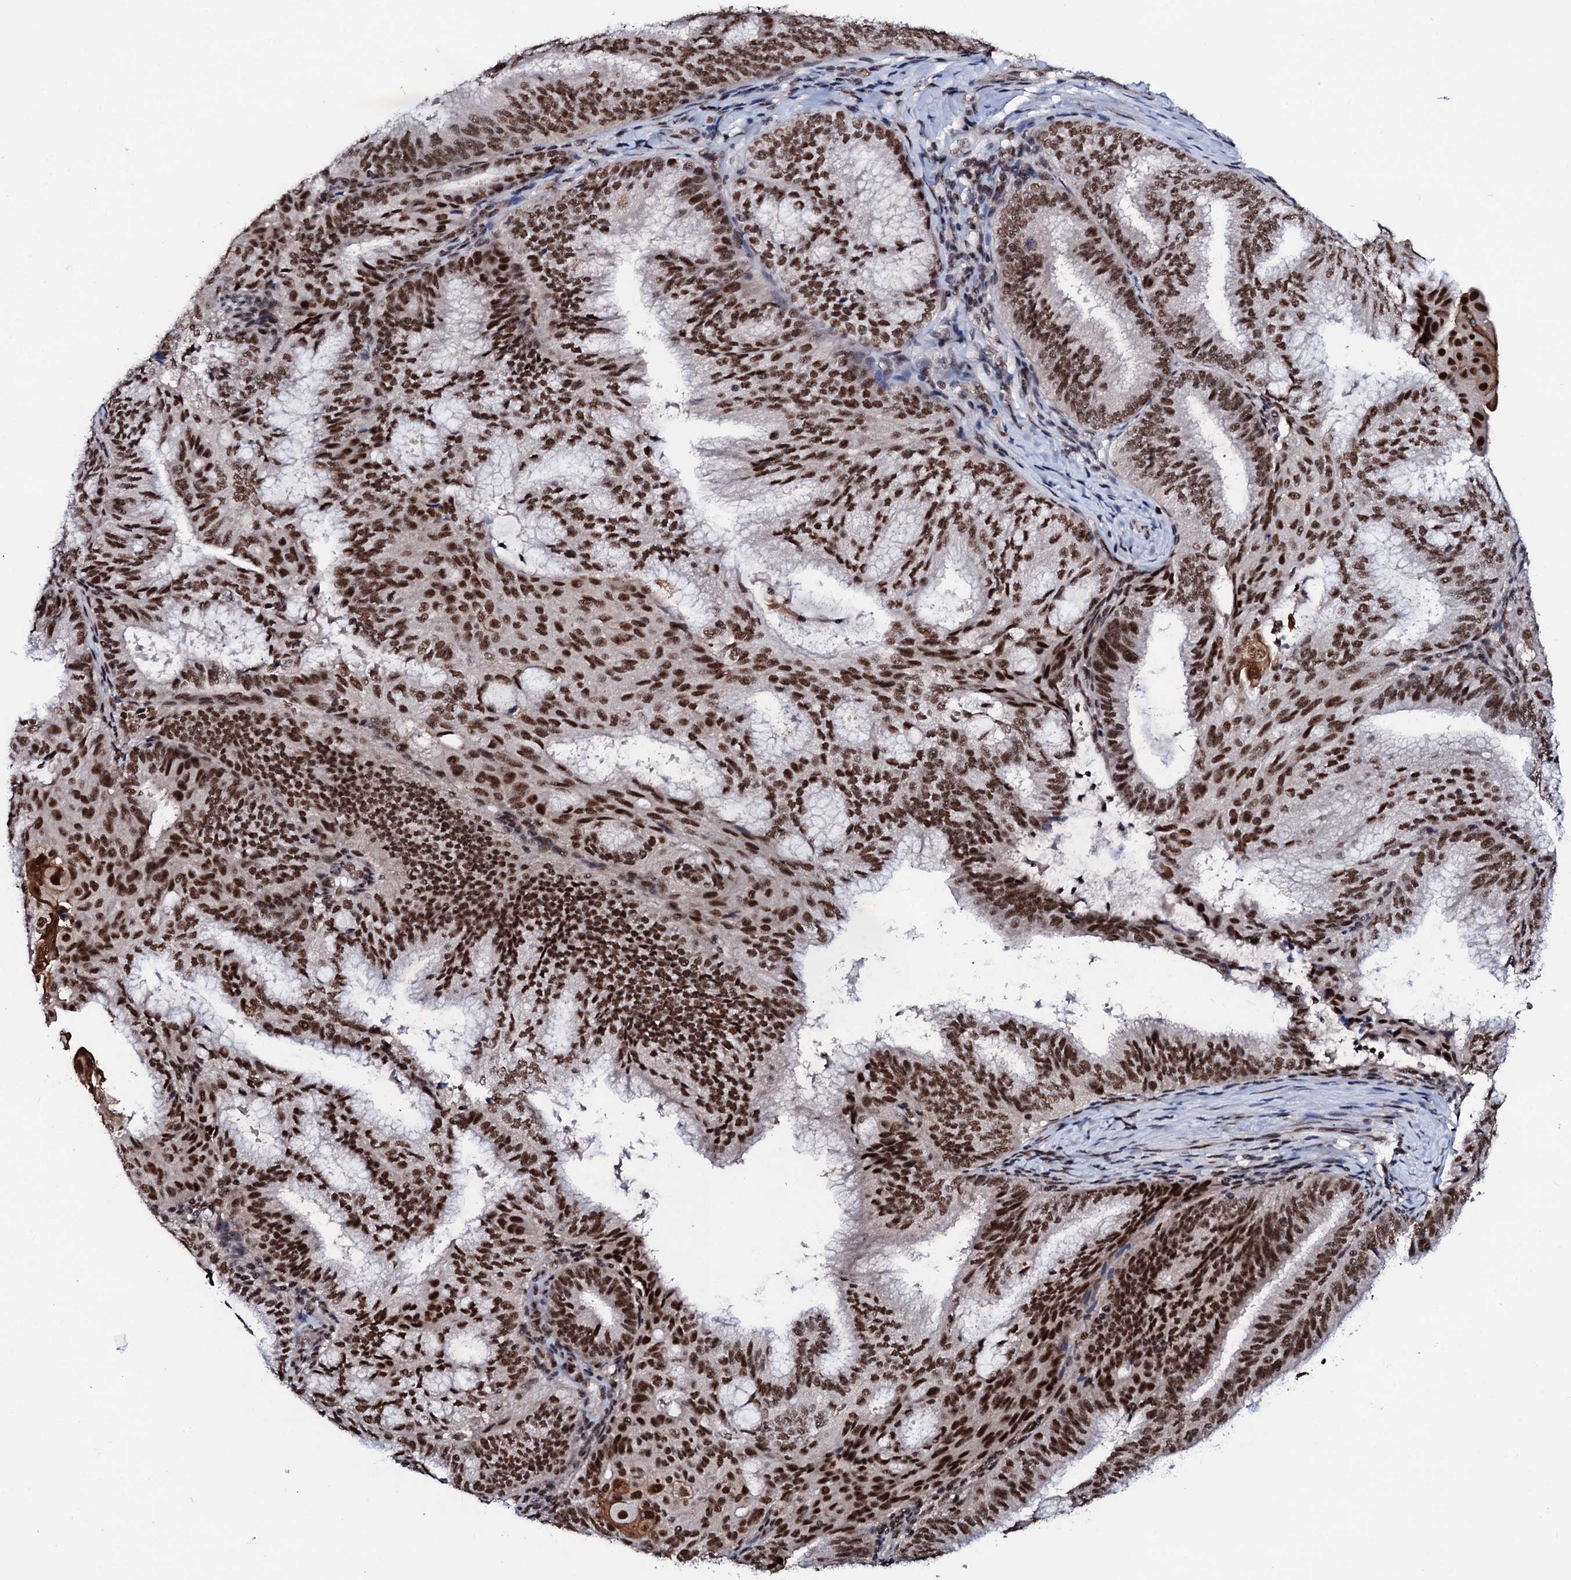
{"staining": {"intensity": "strong", "quantity": ">75%", "location": "nuclear"}, "tissue": "endometrial cancer", "cell_type": "Tumor cells", "image_type": "cancer", "snomed": [{"axis": "morphology", "description": "Adenocarcinoma, NOS"}, {"axis": "topography", "description": "Endometrium"}], "caption": "Endometrial adenocarcinoma stained with DAB immunohistochemistry (IHC) reveals high levels of strong nuclear expression in about >75% of tumor cells.", "gene": "PRPF18", "patient": {"sex": "female", "age": 49}}